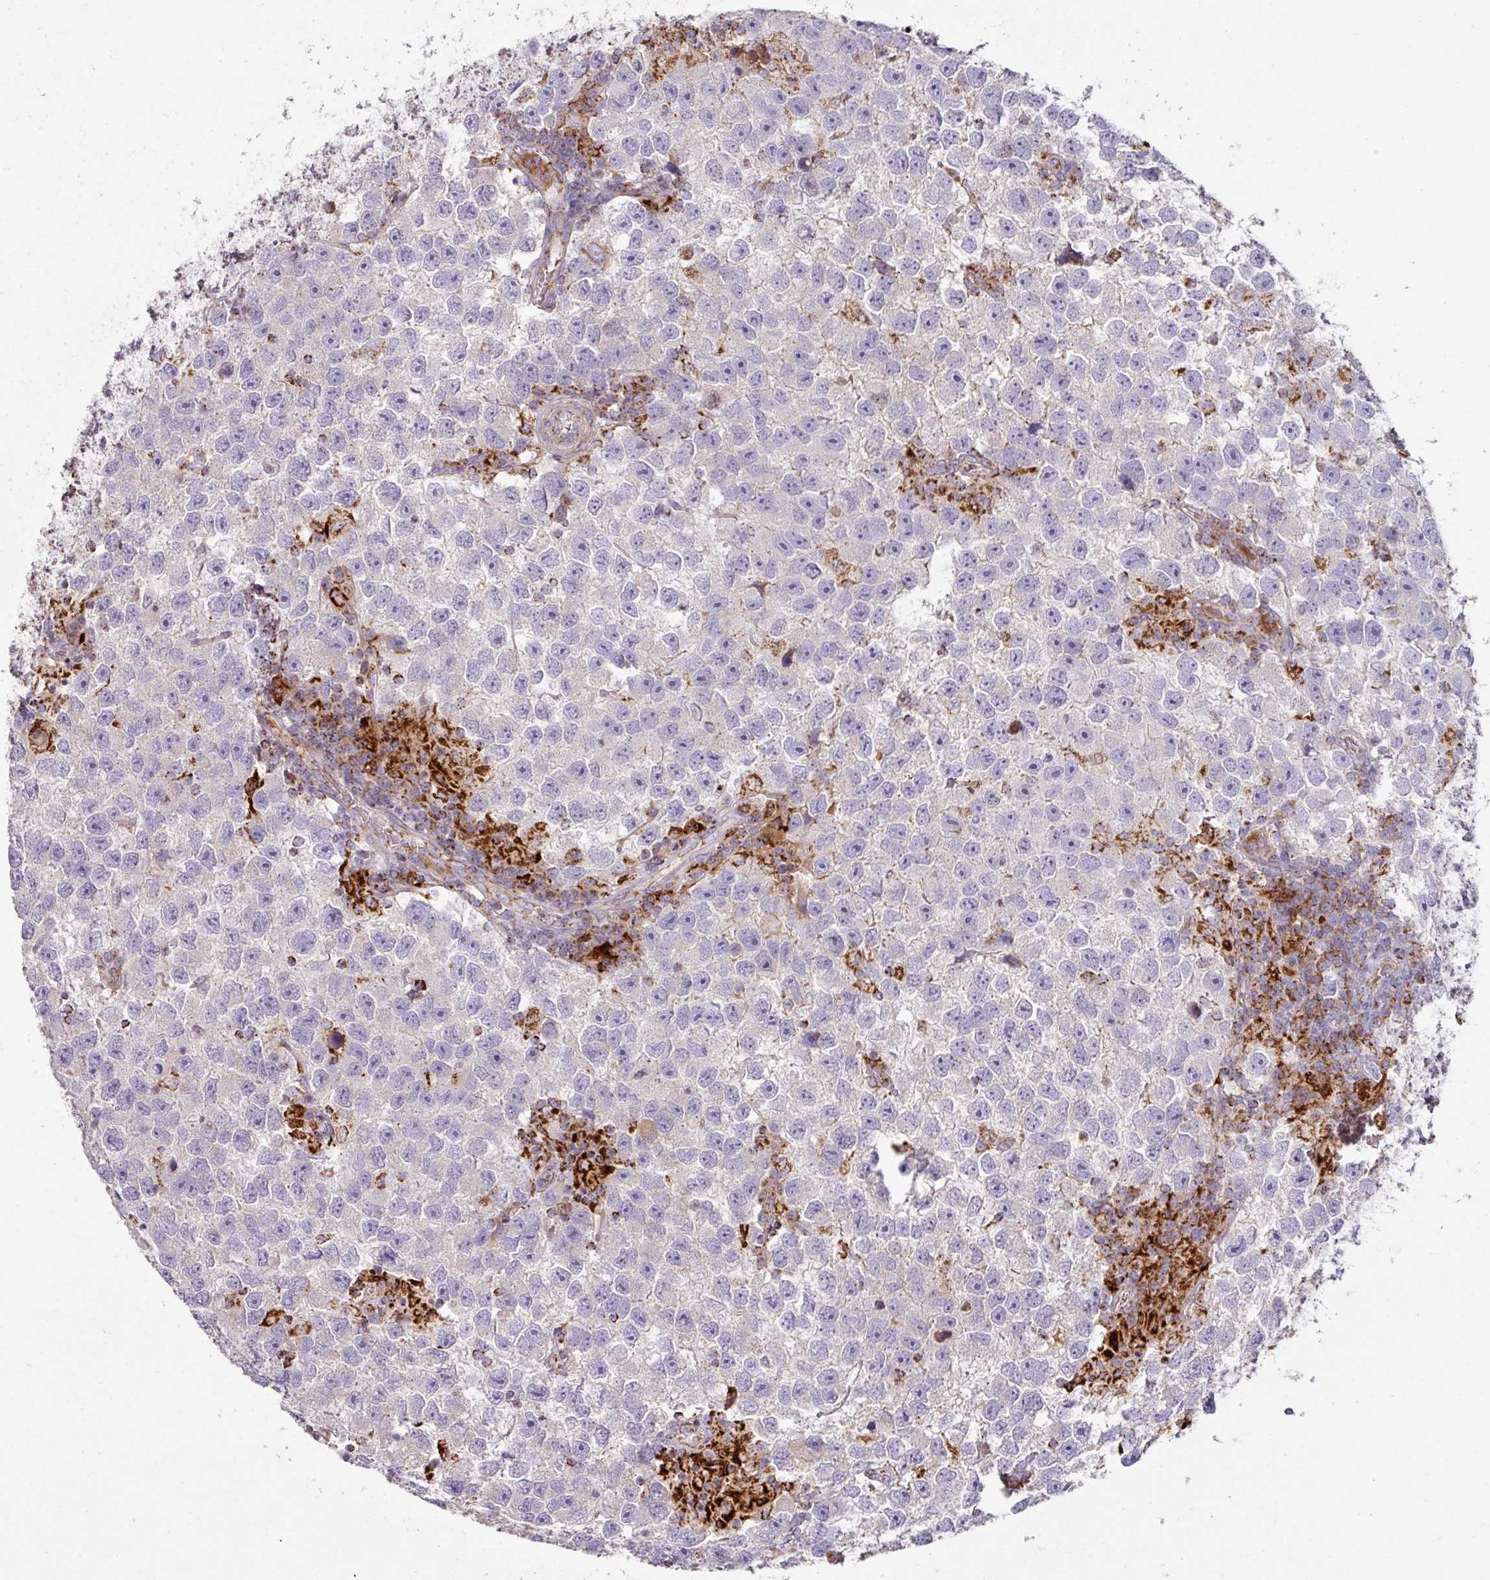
{"staining": {"intensity": "negative", "quantity": "none", "location": "none"}, "tissue": "testis cancer", "cell_type": "Tumor cells", "image_type": "cancer", "snomed": [{"axis": "morphology", "description": "Seminoma, NOS"}, {"axis": "topography", "description": "Testis"}], "caption": "DAB immunohistochemical staining of testis seminoma displays no significant expression in tumor cells. (Brightfield microscopy of DAB immunohistochemistry (IHC) at high magnification).", "gene": "SQOR", "patient": {"sex": "male", "age": 26}}